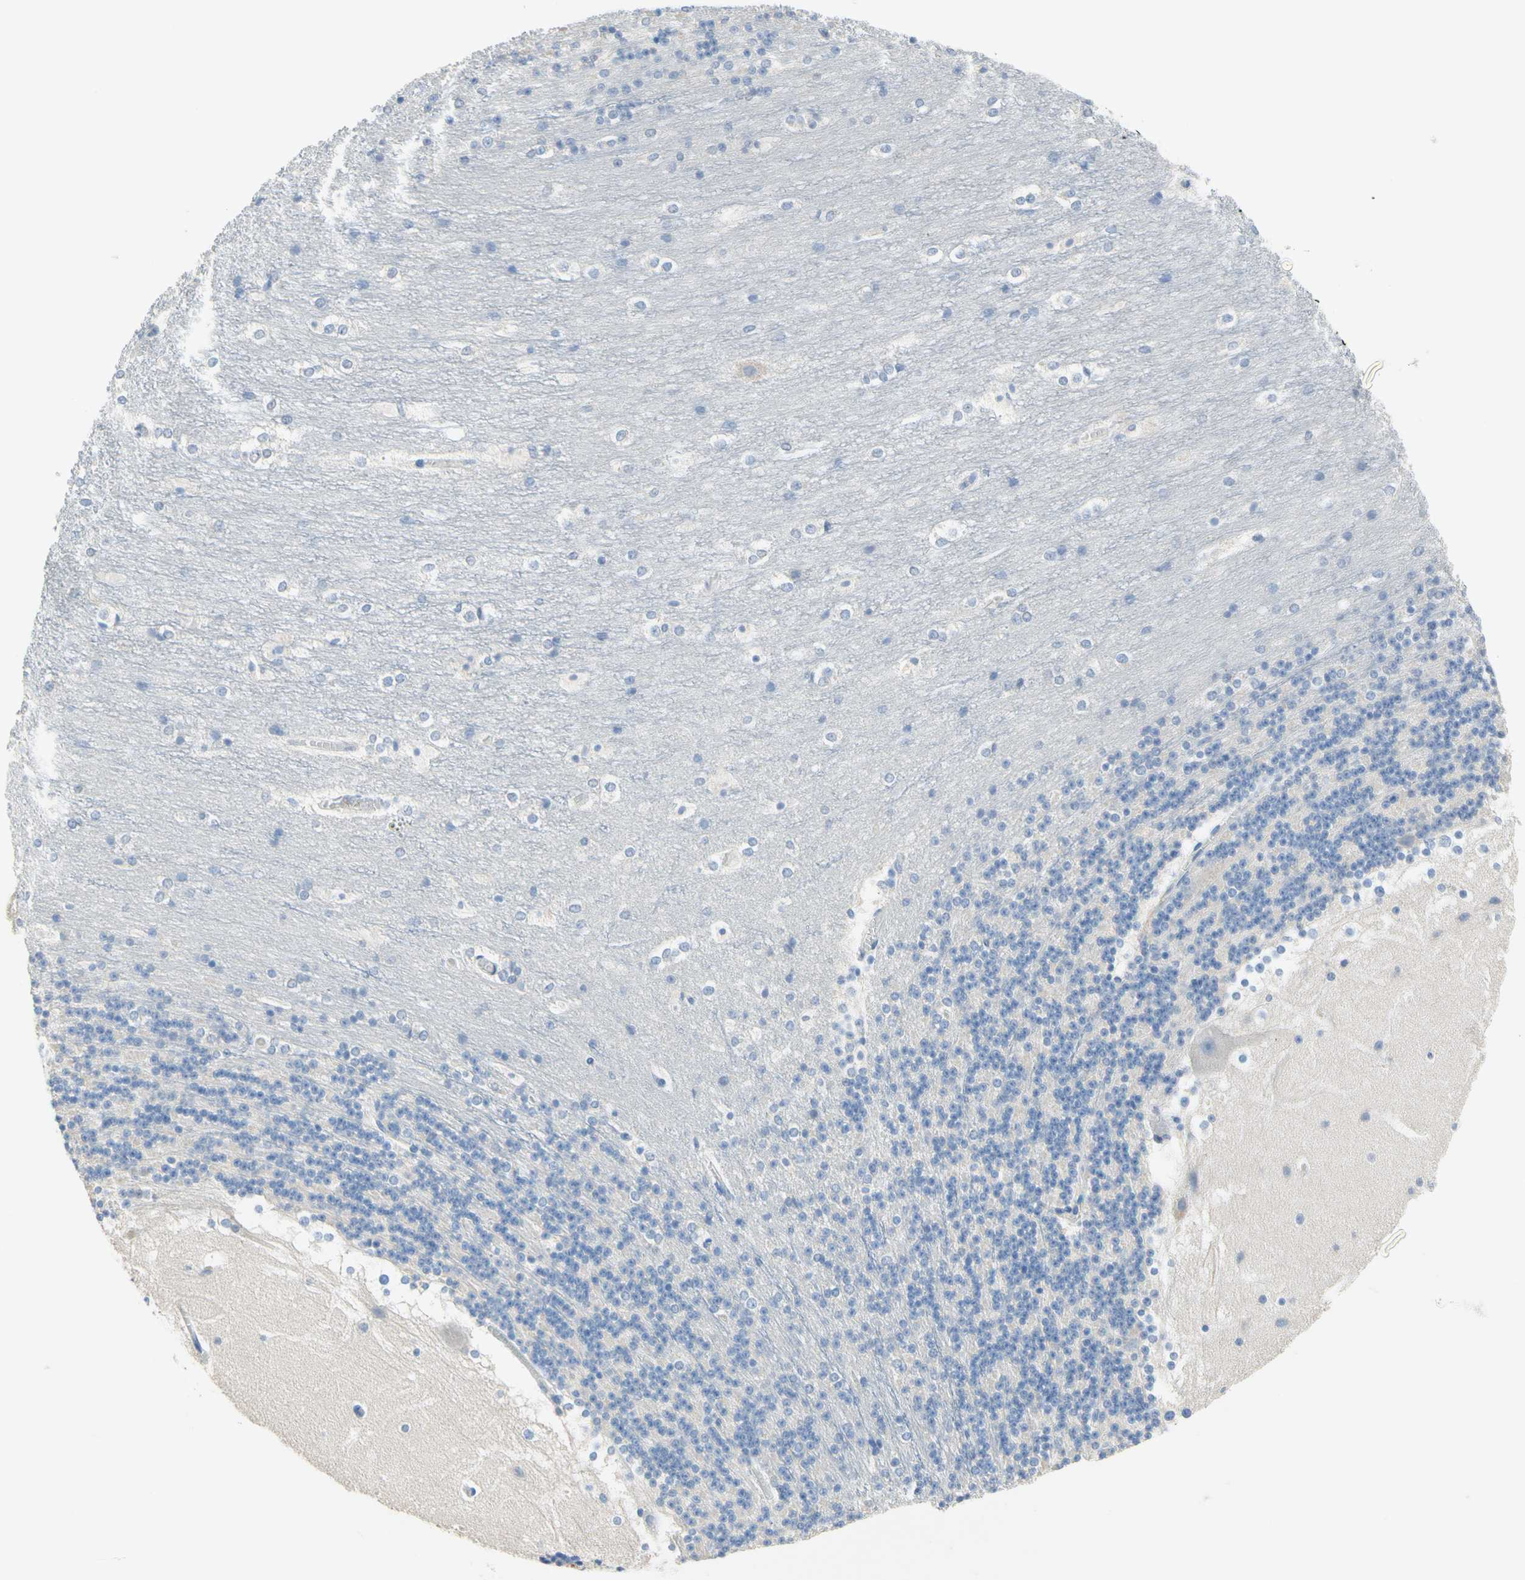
{"staining": {"intensity": "negative", "quantity": "none", "location": "none"}, "tissue": "cerebellum", "cell_type": "Cells in granular layer", "image_type": "normal", "snomed": [{"axis": "morphology", "description": "Normal tissue, NOS"}, {"axis": "topography", "description": "Cerebellum"}], "caption": "A high-resolution image shows IHC staining of normal cerebellum, which reveals no significant positivity in cells in granular layer.", "gene": "NECTIN4", "patient": {"sex": "female", "age": 19}}